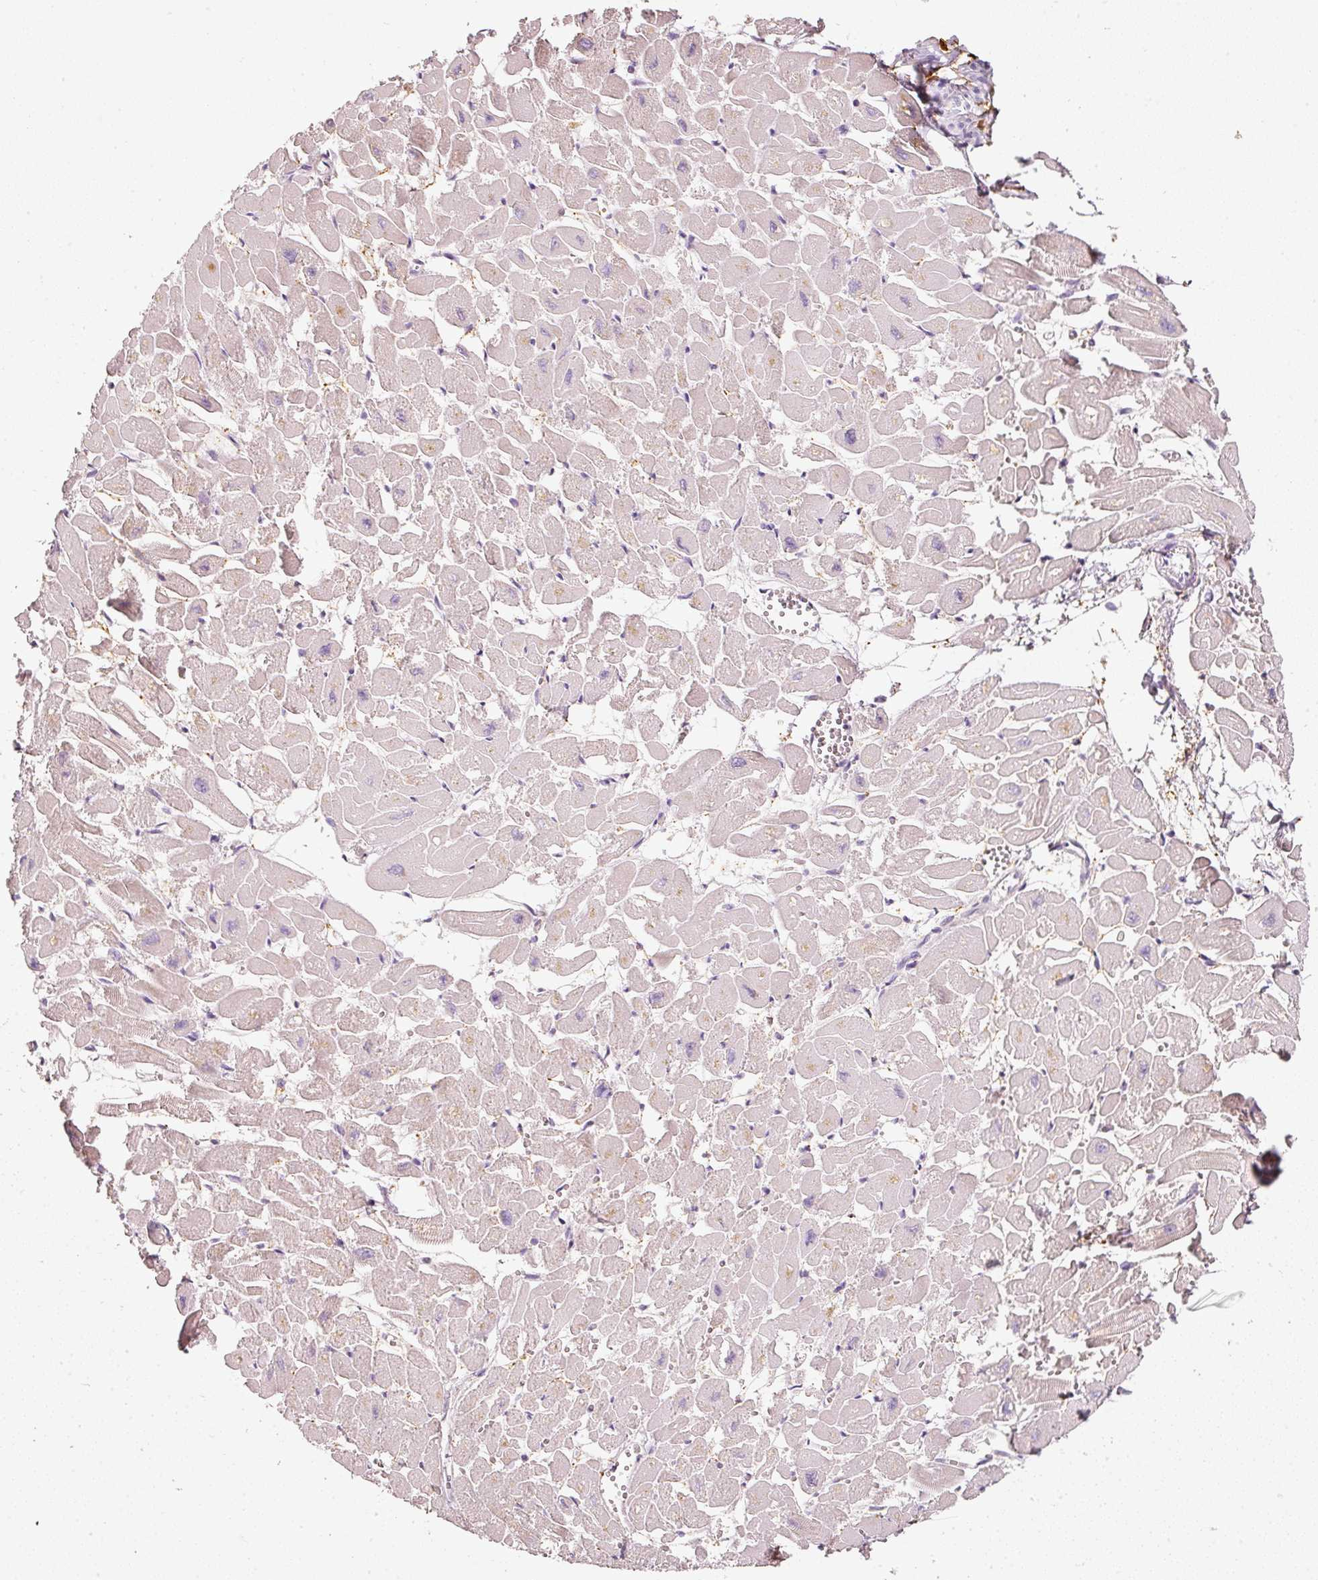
{"staining": {"intensity": "weak", "quantity": "25%-75%", "location": "cytoplasmic/membranous"}, "tissue": "heart muscle", "cell_type": "Cardiomyocytes", "image_type": "normal", "snomed": [{"axis": "morphology", "description": "Normal tissue, NOS"}, {"axis": "topography", "description": "Heart"}], "caption": "High-magnification brightfield microscopy of normal heart muscle stained with DAB (brown) and counterstained with hematoxylin (blue). cardiomyocytes exhibit weak cytoplasmic/membranous positivity is appreciated in approximately25%-75% of cells. (brown staining indicates protein expression, while blue staining denotes nuclei).", "gene": "IQGAP2", "patient": {"sex": "male", "age": 54}}